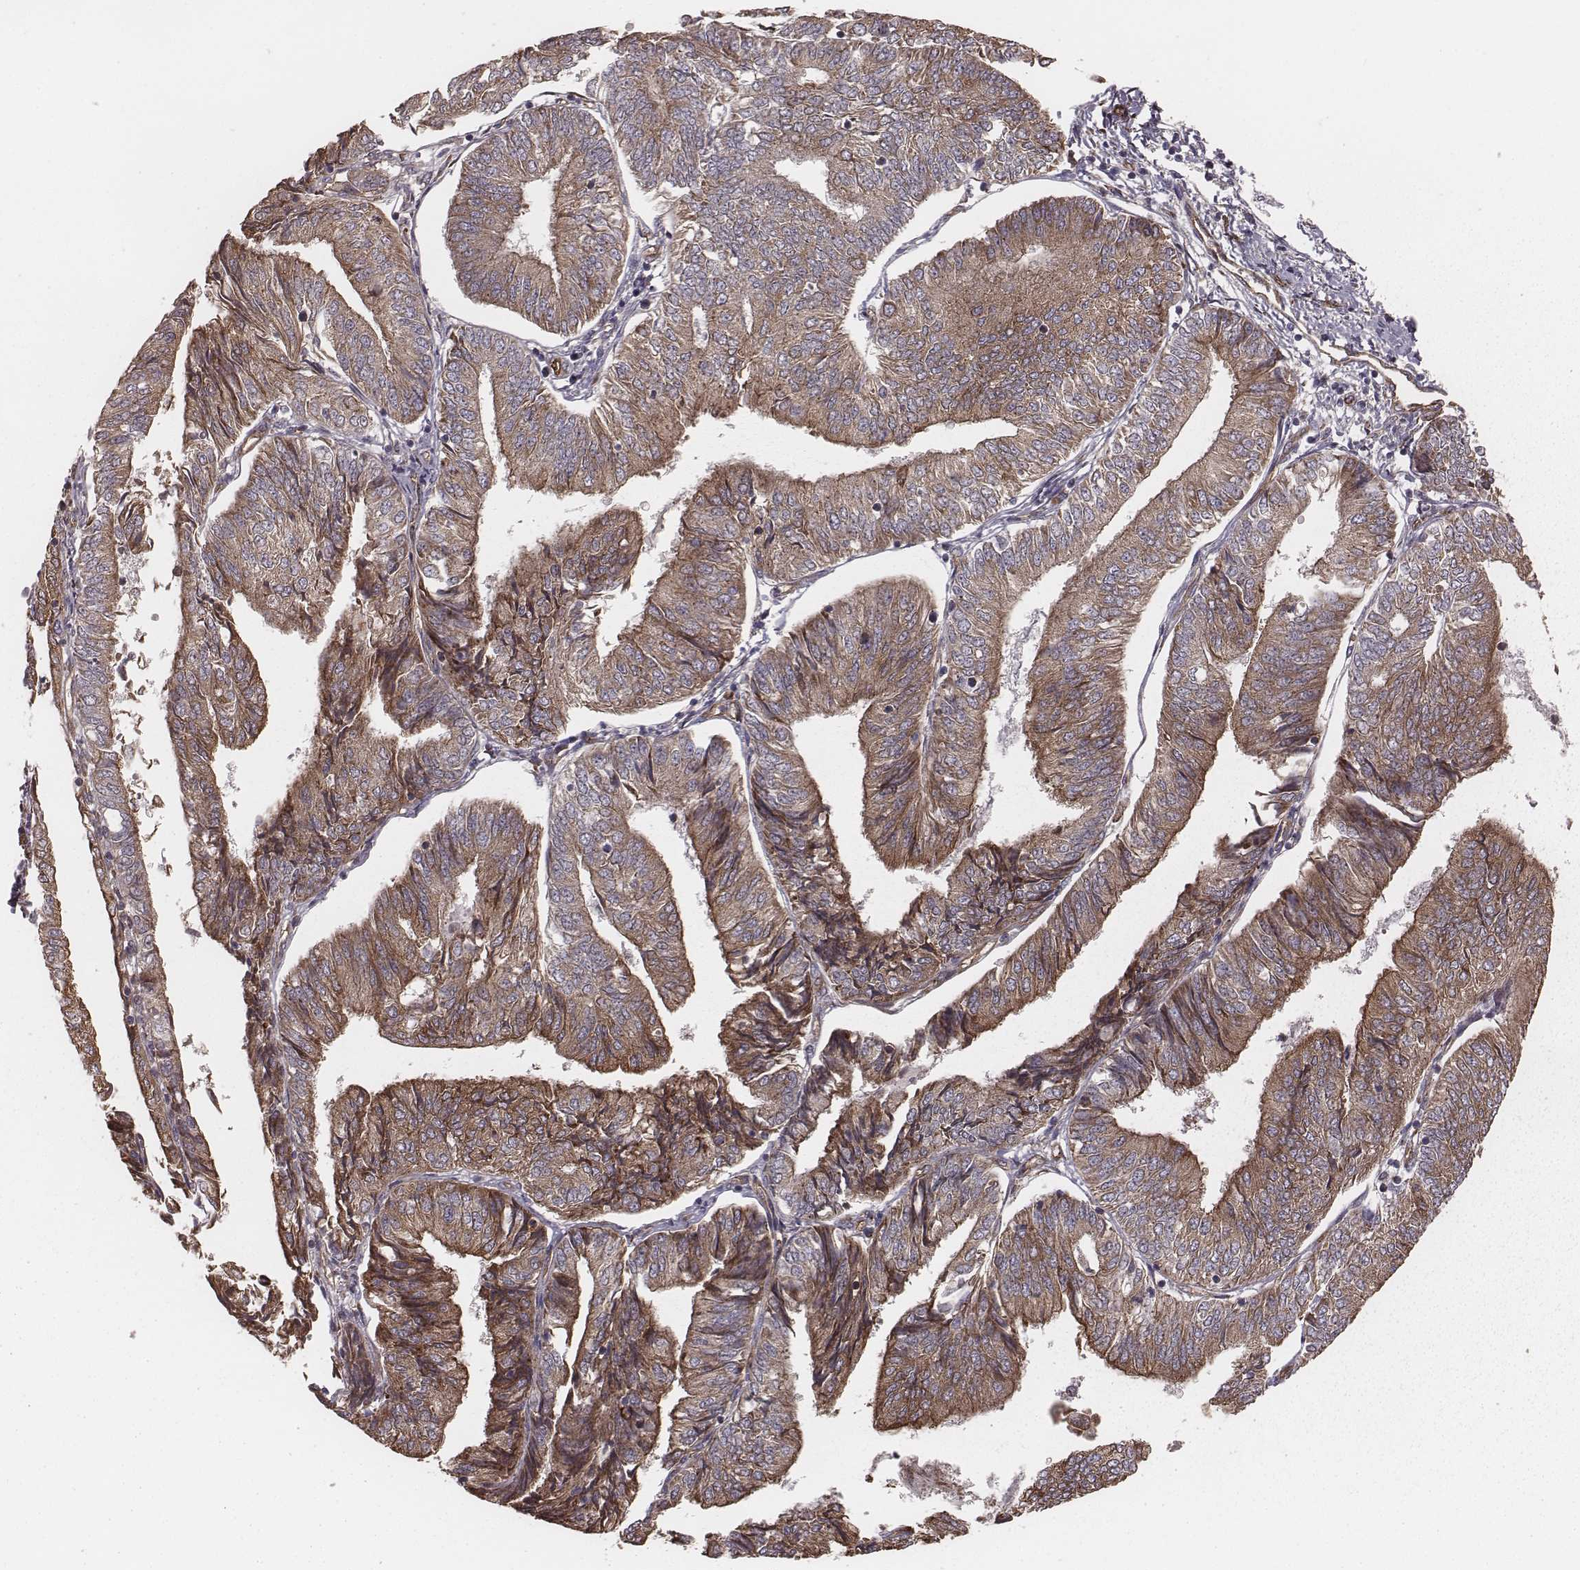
{"staining": {"intensity": "moderate", "quantity": ">75%", "location": "cytoplasmic/membranous"}, "tissue": "endometrial cancer", "cell_type": "Tumor cells", "image_type": "cancer", "snomed": [{"axis": "morphology", "description": "Adenocarcinoma, NOS"}, {"axis": "topography", "description": "Endometrium"}], "caption": "A brown stain shows moderate cytoplasmic/membranous staining of a protein in human endometrial adenocarcinoma tumor cells.", "gene": "PALMD", "patient": {"sex": "female", "age": 58}}